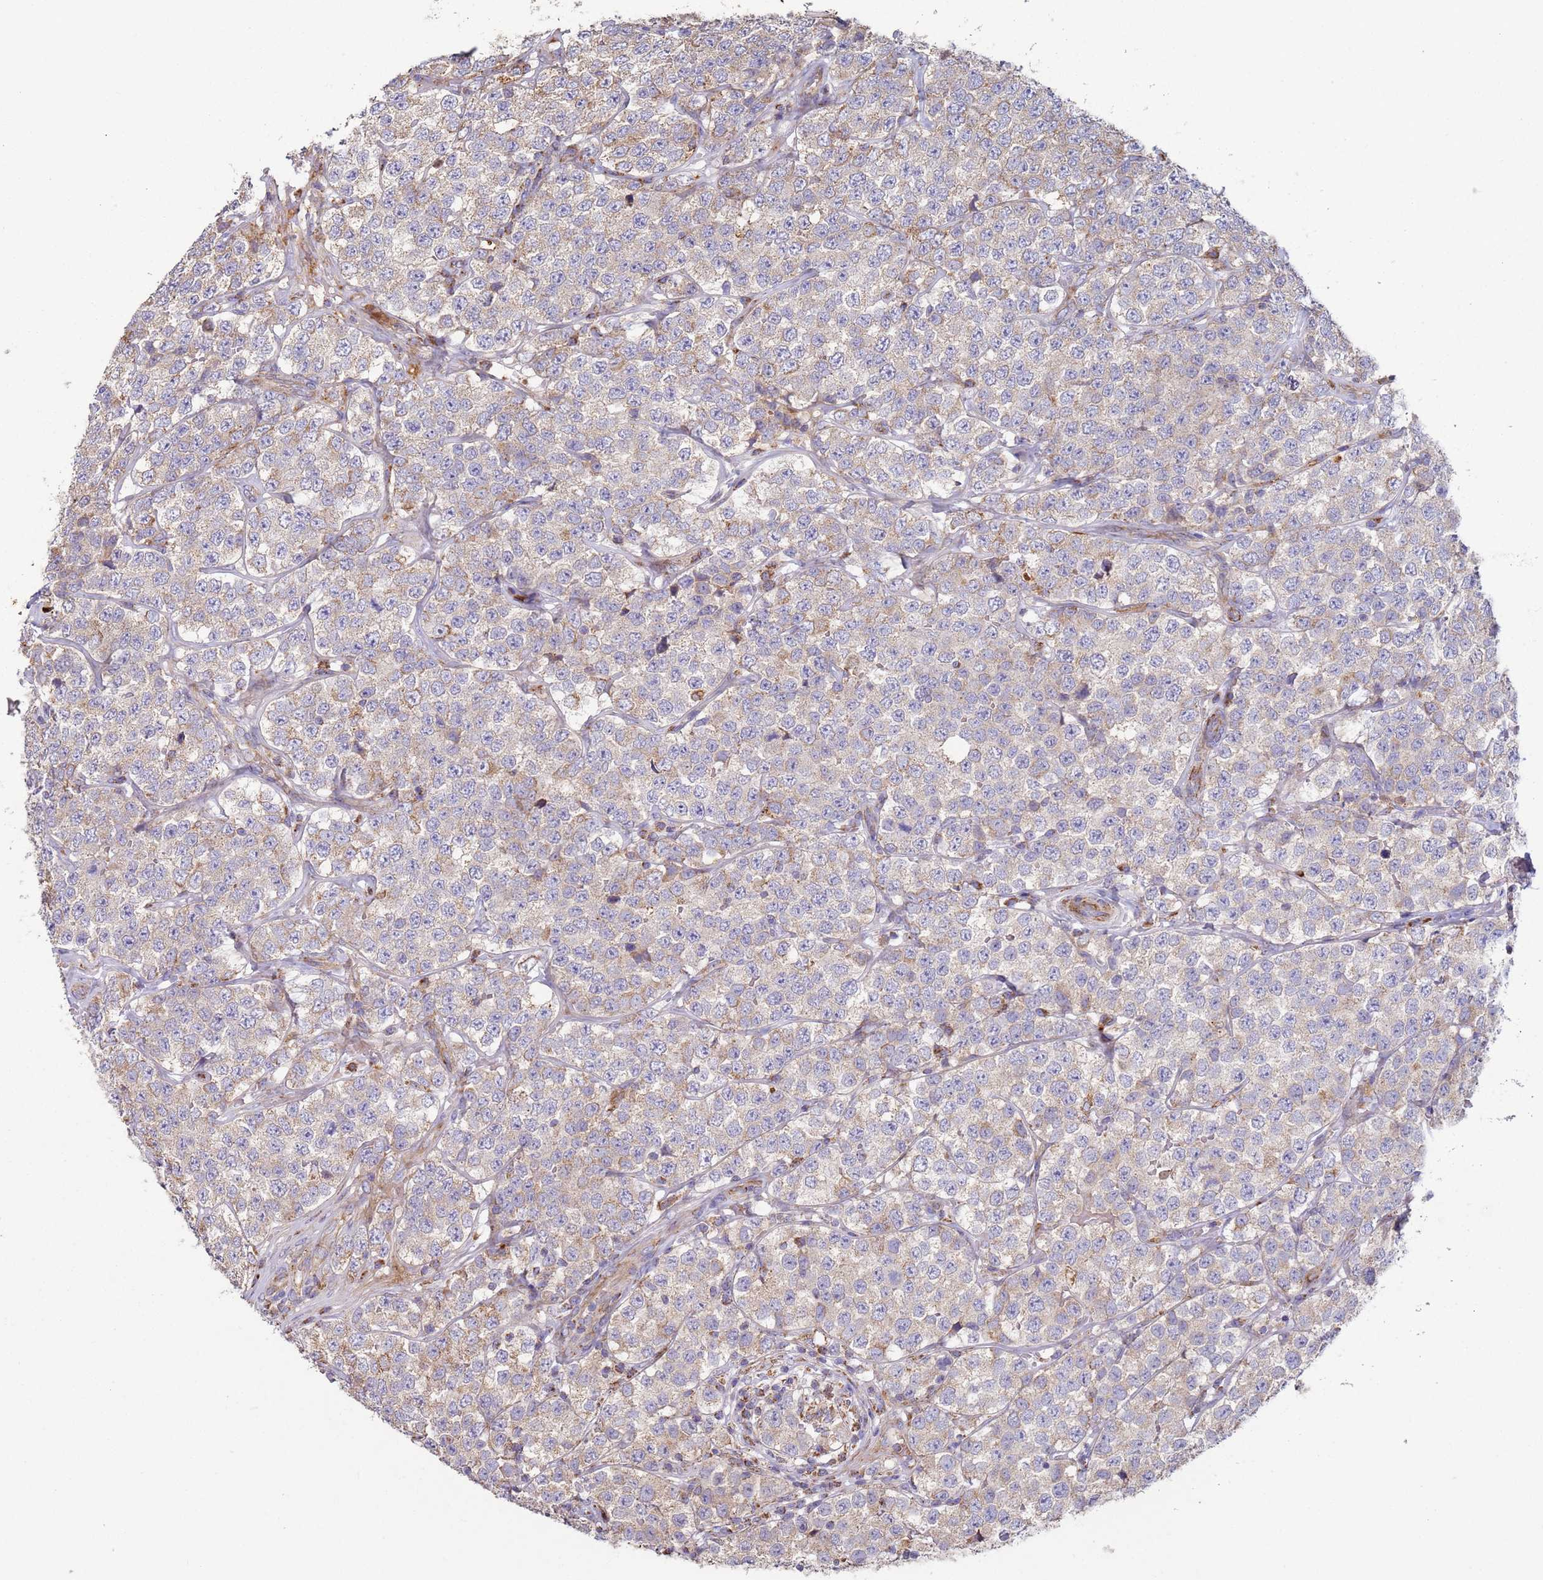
{"staining": {"intensity": "weak", "quantity": "<25%", "location": "cytoplasmic/membranous"}, "tissue": "testis cancer", "cell_type": "Tumor cells", "image_type": "cancer", "snomed": [{"axis": "morphology", "description": "Seminoma, NOS"}, {"axis": "topography", "description": "Testis"}], "caption": "High power microscopy image of an immunohistochemistry photomicrograph of testis cancer (seminoma), revealing no significant expression in tumor cells. Brightfield microscopy of IHC stained with DAB (brown) and hematoxylin (blue), captured at high magnification.", "gene": "FBXO33", "patient": {"sex": "male", "age": 34}}